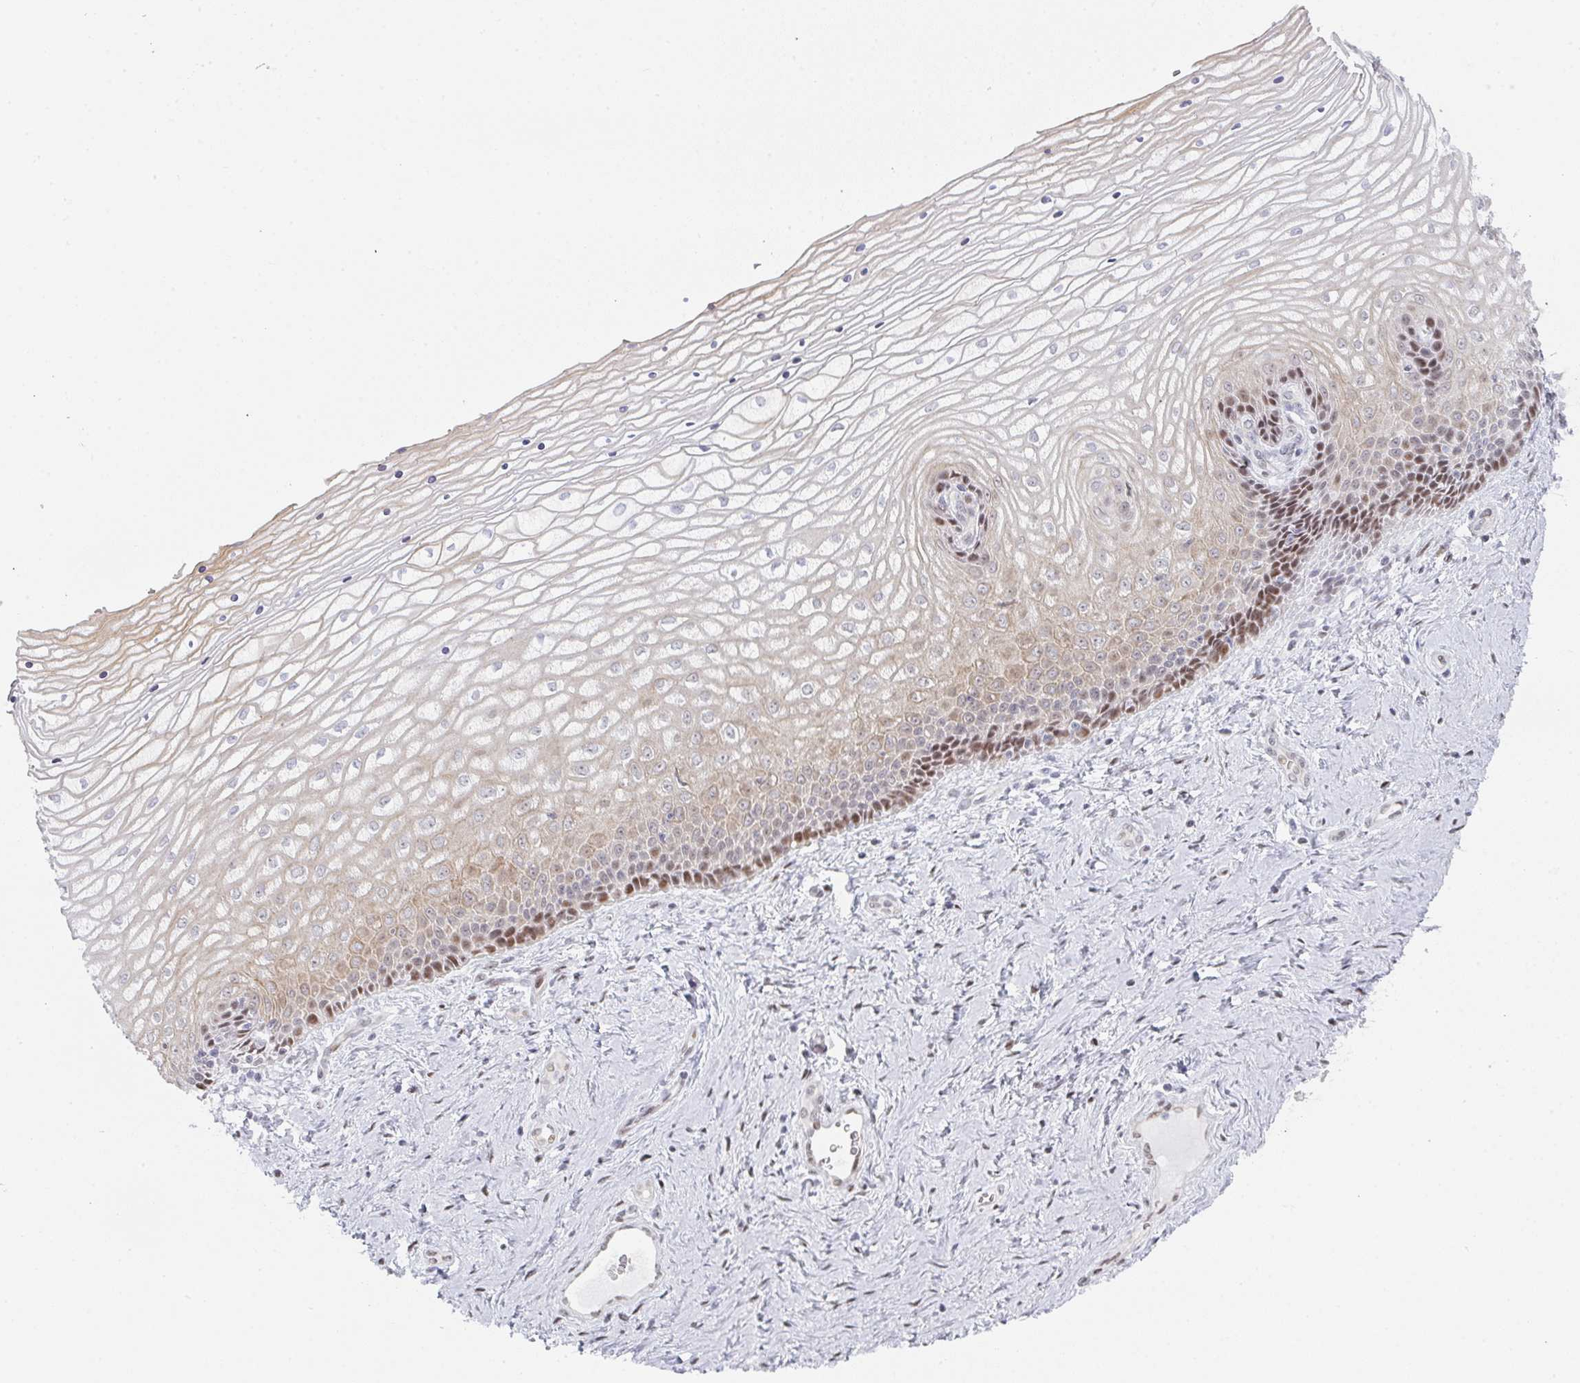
{"staining": {"intensity": "moderate", "quantity": "<25%", "location": "cytoplasmic/membranous,nuclear"}, "tissue": "vagina", "cell_type": "Squamous epithelial cells", "image_type": "normal", "snomed": [{"axis": "morphology", "description": "Normal tissue, NOS"}, {"axis": "topography", "description": "Vagina"}], "caption": "Immunohistochemistry photomicrograph of benign vagina stained for a protein (brown), which shows low levels of moderate cytoplasmic/membranous,nuclear positivity in about <25% of squamous epithelial cells.", "gene": "POU2AF2", "patient": {"sex": "female", "age": 45}}